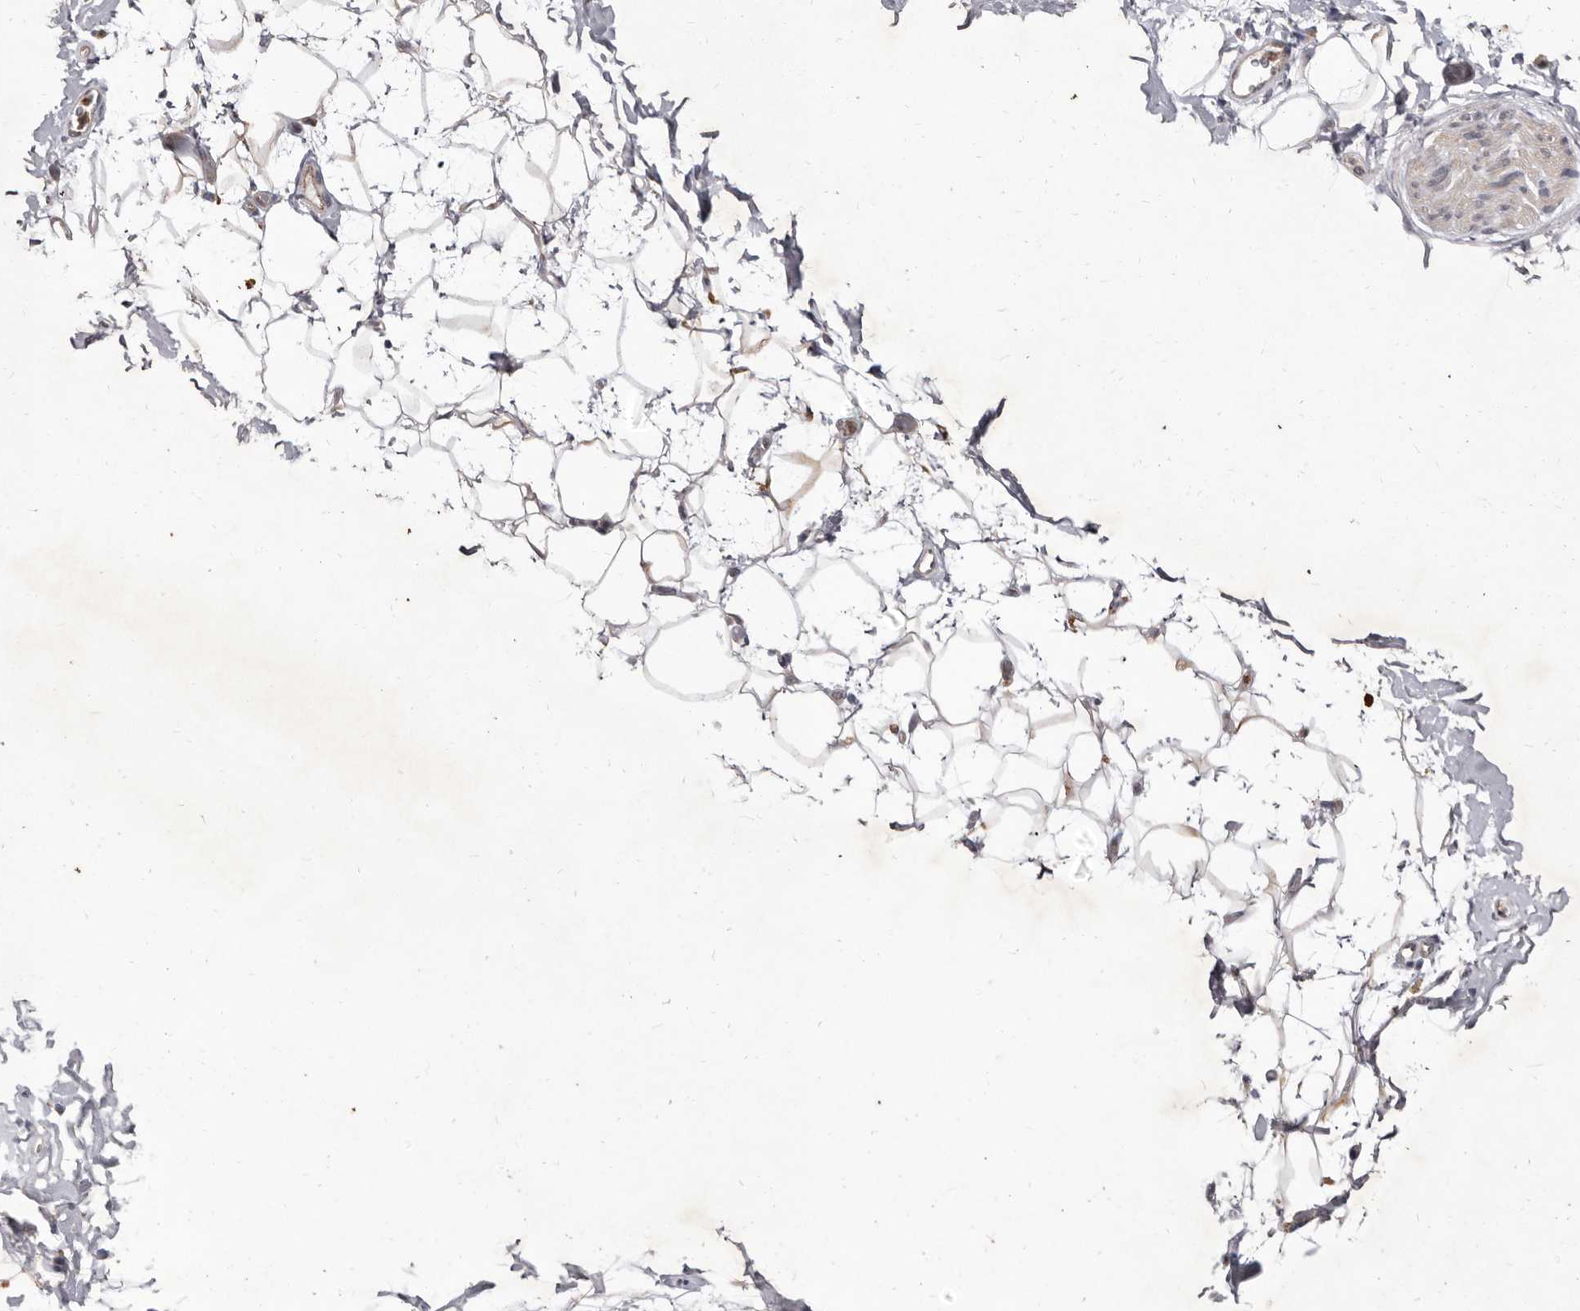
{"staining": {"intensity": "moderate", "quantity": ">75%", "location": "cytoplasmic/membranous"}, "tissue": "adipose tissue", "cell_type": "Adipocytes", "image_type": "normal", "snomed": [{"axis": "morphology", "description": "Normal tissue, NOS"}, {"axis": "morphology", "description": "Adenocarcinoma, NOS"}, {"axis": "topography", "description": "Pancreas"}, {"axis": "topography", "description": "Peripheral nerve tissue"}], "caption": "Moderate cytoplasmic/membranous expression for a protein is seen in approximately >75% of adipocytes of unremarkable adipose tissue using immunohistochemistry (IHC).", "gene": "ACLY", "patient": {"sex": "male", "age": 59}}